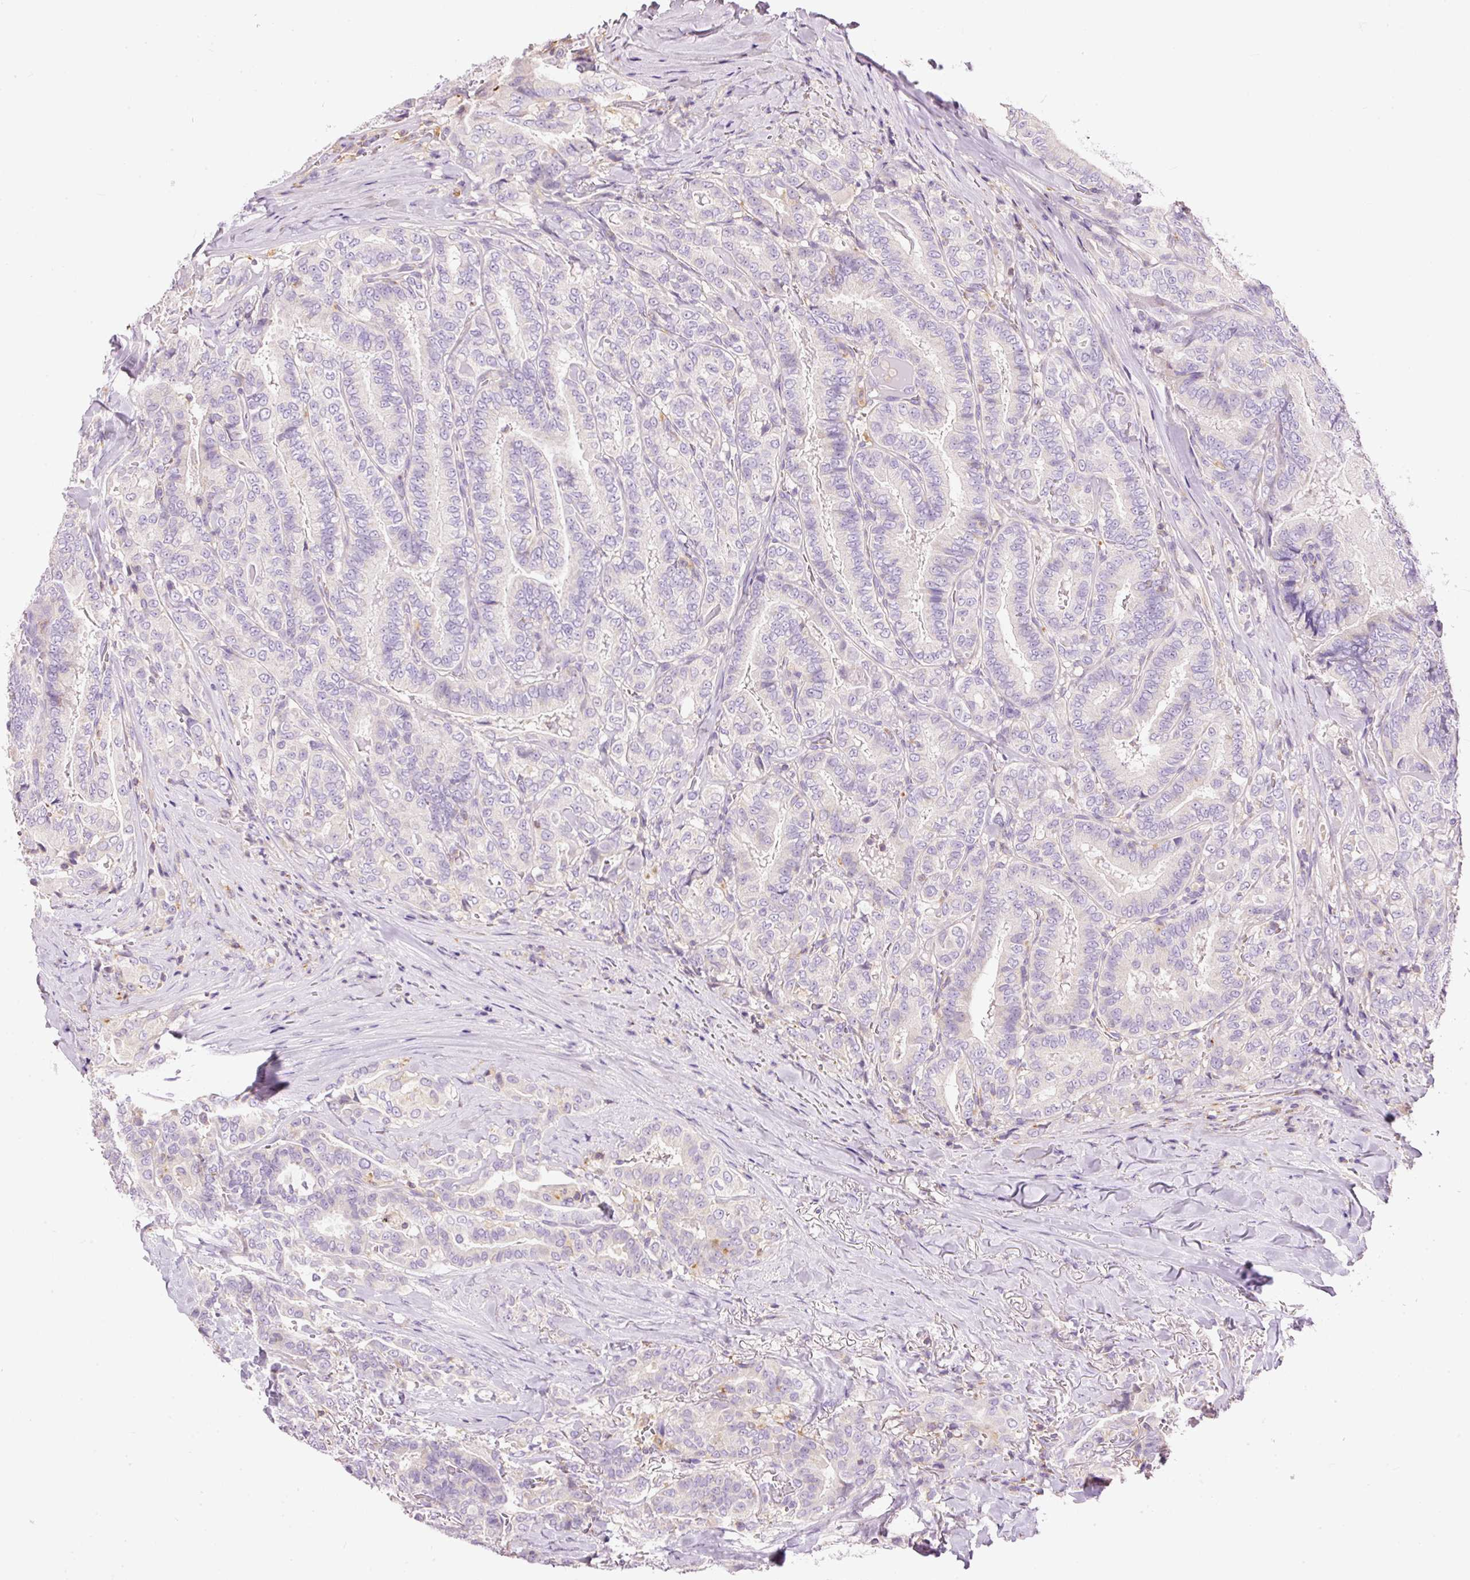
{"staining": {"intensity": "negative", "quantity": "none", "location": "none"}, "tissue": "thyroid cancer", "cell_type": "Tumor cells", "image_type": "cancer", "snomed": [{"axis": "morphology", "description": "Papillary adenocarcinoma, NOS"}, {"axis": "topography", "description": "Thyroid gland"}], "caption": "The photomicrograph demonstrates no staining of tumor cells in thyroid cancer. (Brightfield microscopy of DAB (3,3'-diaminobenzidine) immunohistochemistry at high magnification).", "gene": "DOK6", "patient": {"sex": "male", "age": 61}}